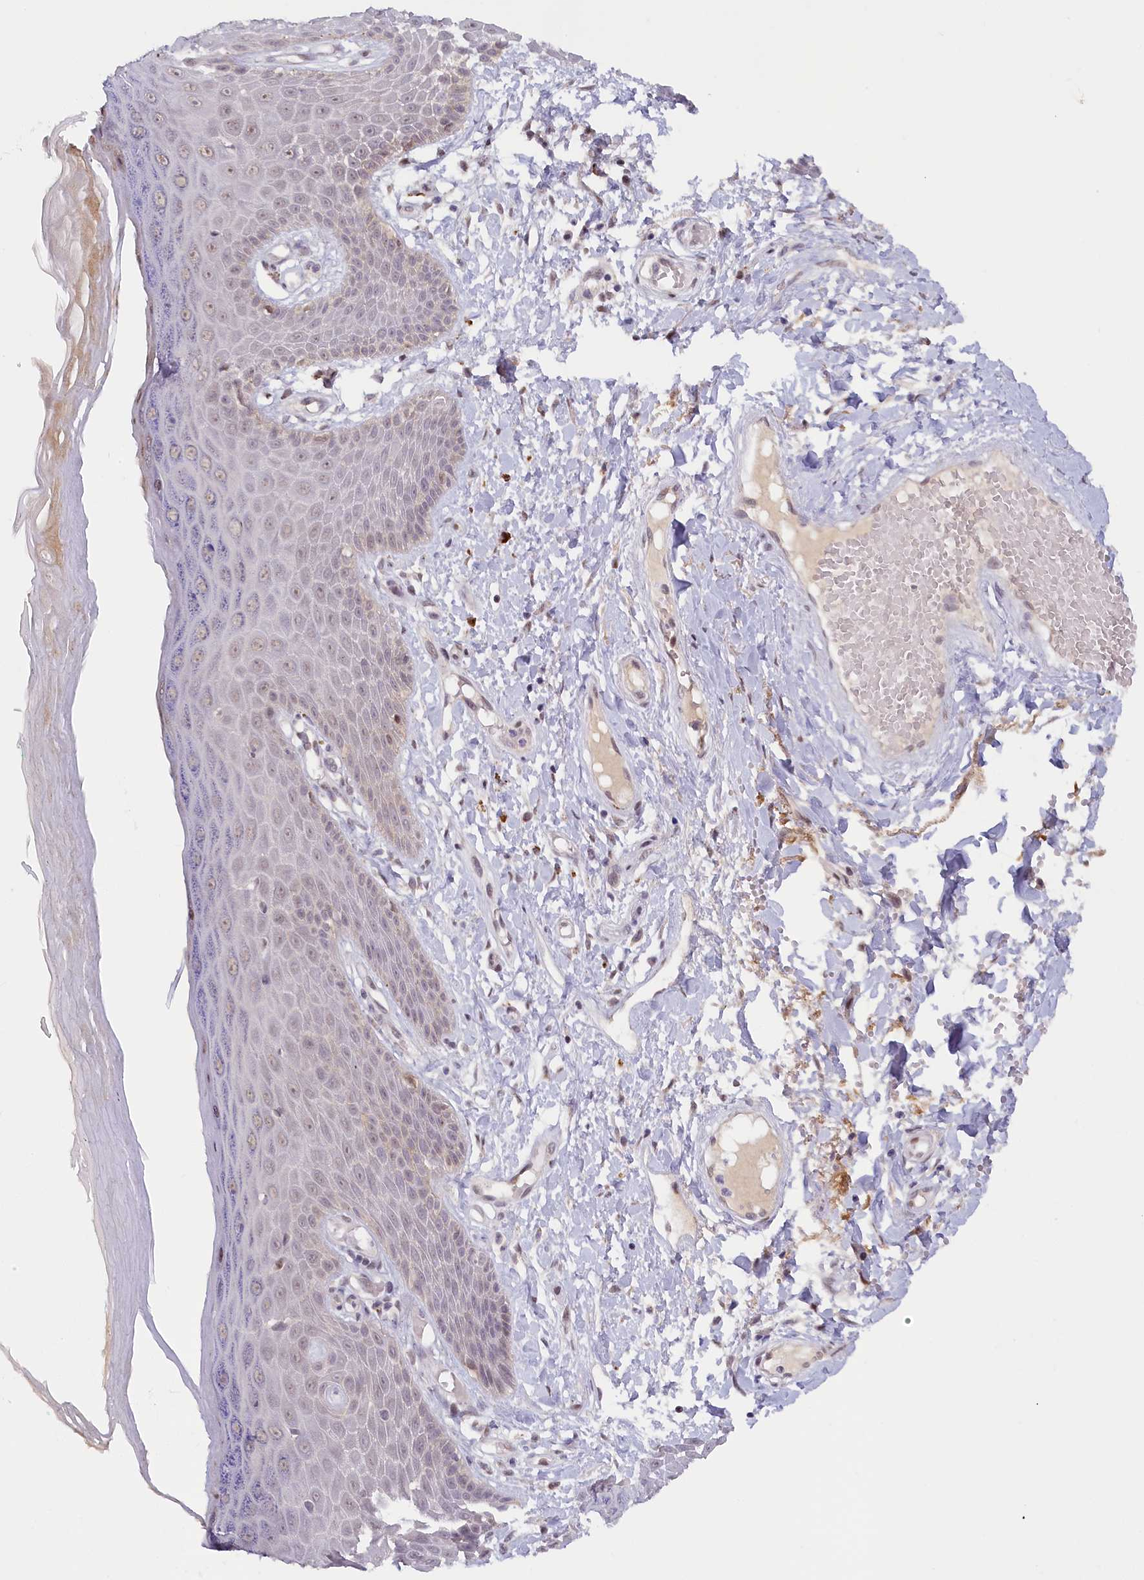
{"staining": {"intensity": "weak", "quantity": "<25%", "location": "nuclear"}, "tissue": "skin", "cell_type": "Epidermal cells", "image_type": "normal", "snomed": [{"axis": "morphology", "description": "Normal tissue, NOS"}, {"axis": "topography", "description": "Anal"}], "caption": "IHC of unremarkable human skin displays no staining in epidermal cells.", "gene": "SEC31B", "patient": {"sex": "male", "age": 78}}